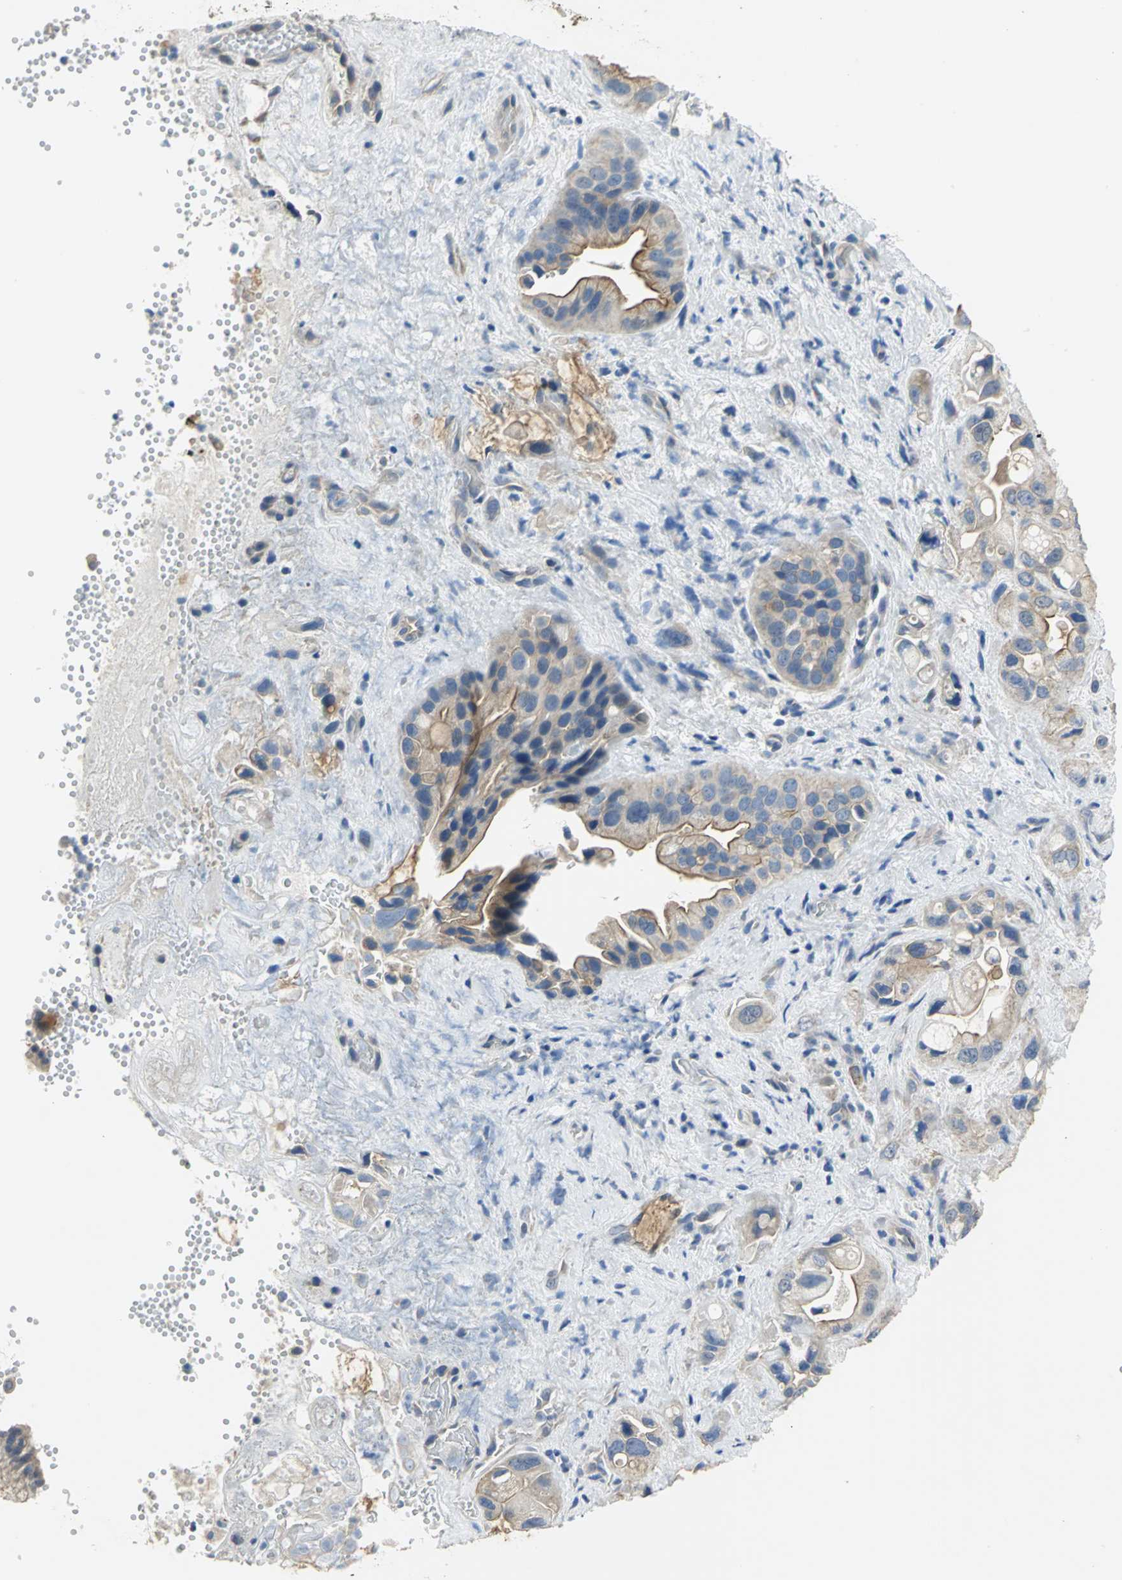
{"staining": {"intensity": "weak", "quantity": ">75%", "location": "cytoplasmic/membranous"}, "tissue": "pancreatic cancer", "cell_type": "Tumor cells", "image_type": "cancer", "snomed": [{"axis": "morphology", "description": "Adenocarcinoma, NOS"}, {"axis": "topography", "description": "Pancreas"}], "caption": "This micrograph displays pancreatic cancer (adenocarcinoma) stained with immunohistochemistry (IHC) to label a protein in brown. The cytoplasmic/membranous of tumor cells show weak positivity for the protein. Nuclei are counter-stained blue.", "gene": "HTR1F", "patient": {"sex": "female", "age": 77}}